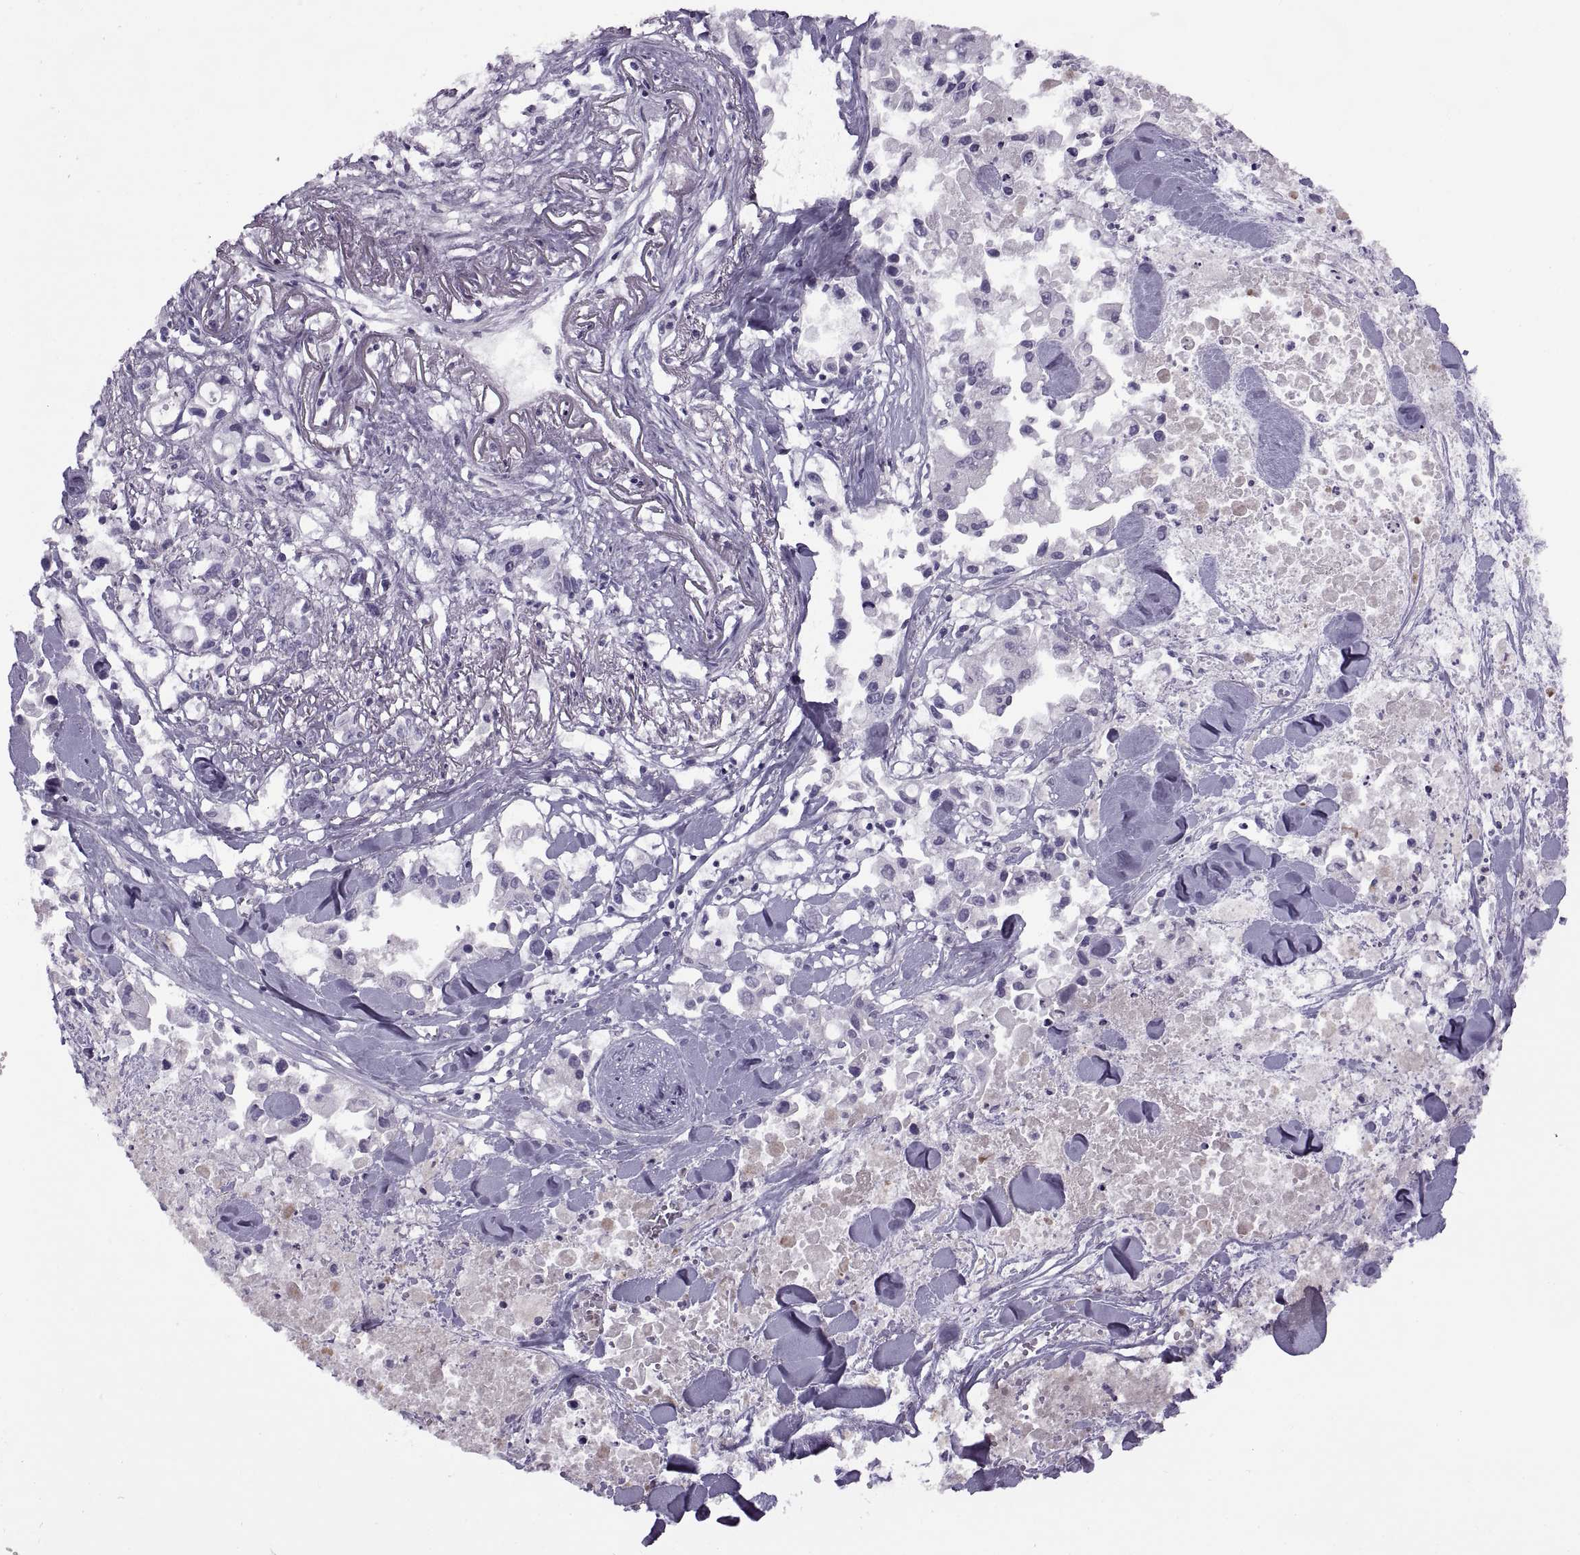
{"staining": {"intensity": "negative", "quantity": "none", "location": "none"}, "tissue": "pancreatic cancer", "cell_type": "Tumor cells", "image_type": "cancer", "snomed": [{"axis": "morphology", "description": "Adenocarcinoma, NOS"}, {"axis": "topography", "description": "Pancreas"}], "caption": "Tumor cells show no significant positivity in adenocarcinoma (pancreatic).", "gene": "RSPH6A", "patient": {"sex": "female", "age": 83}}